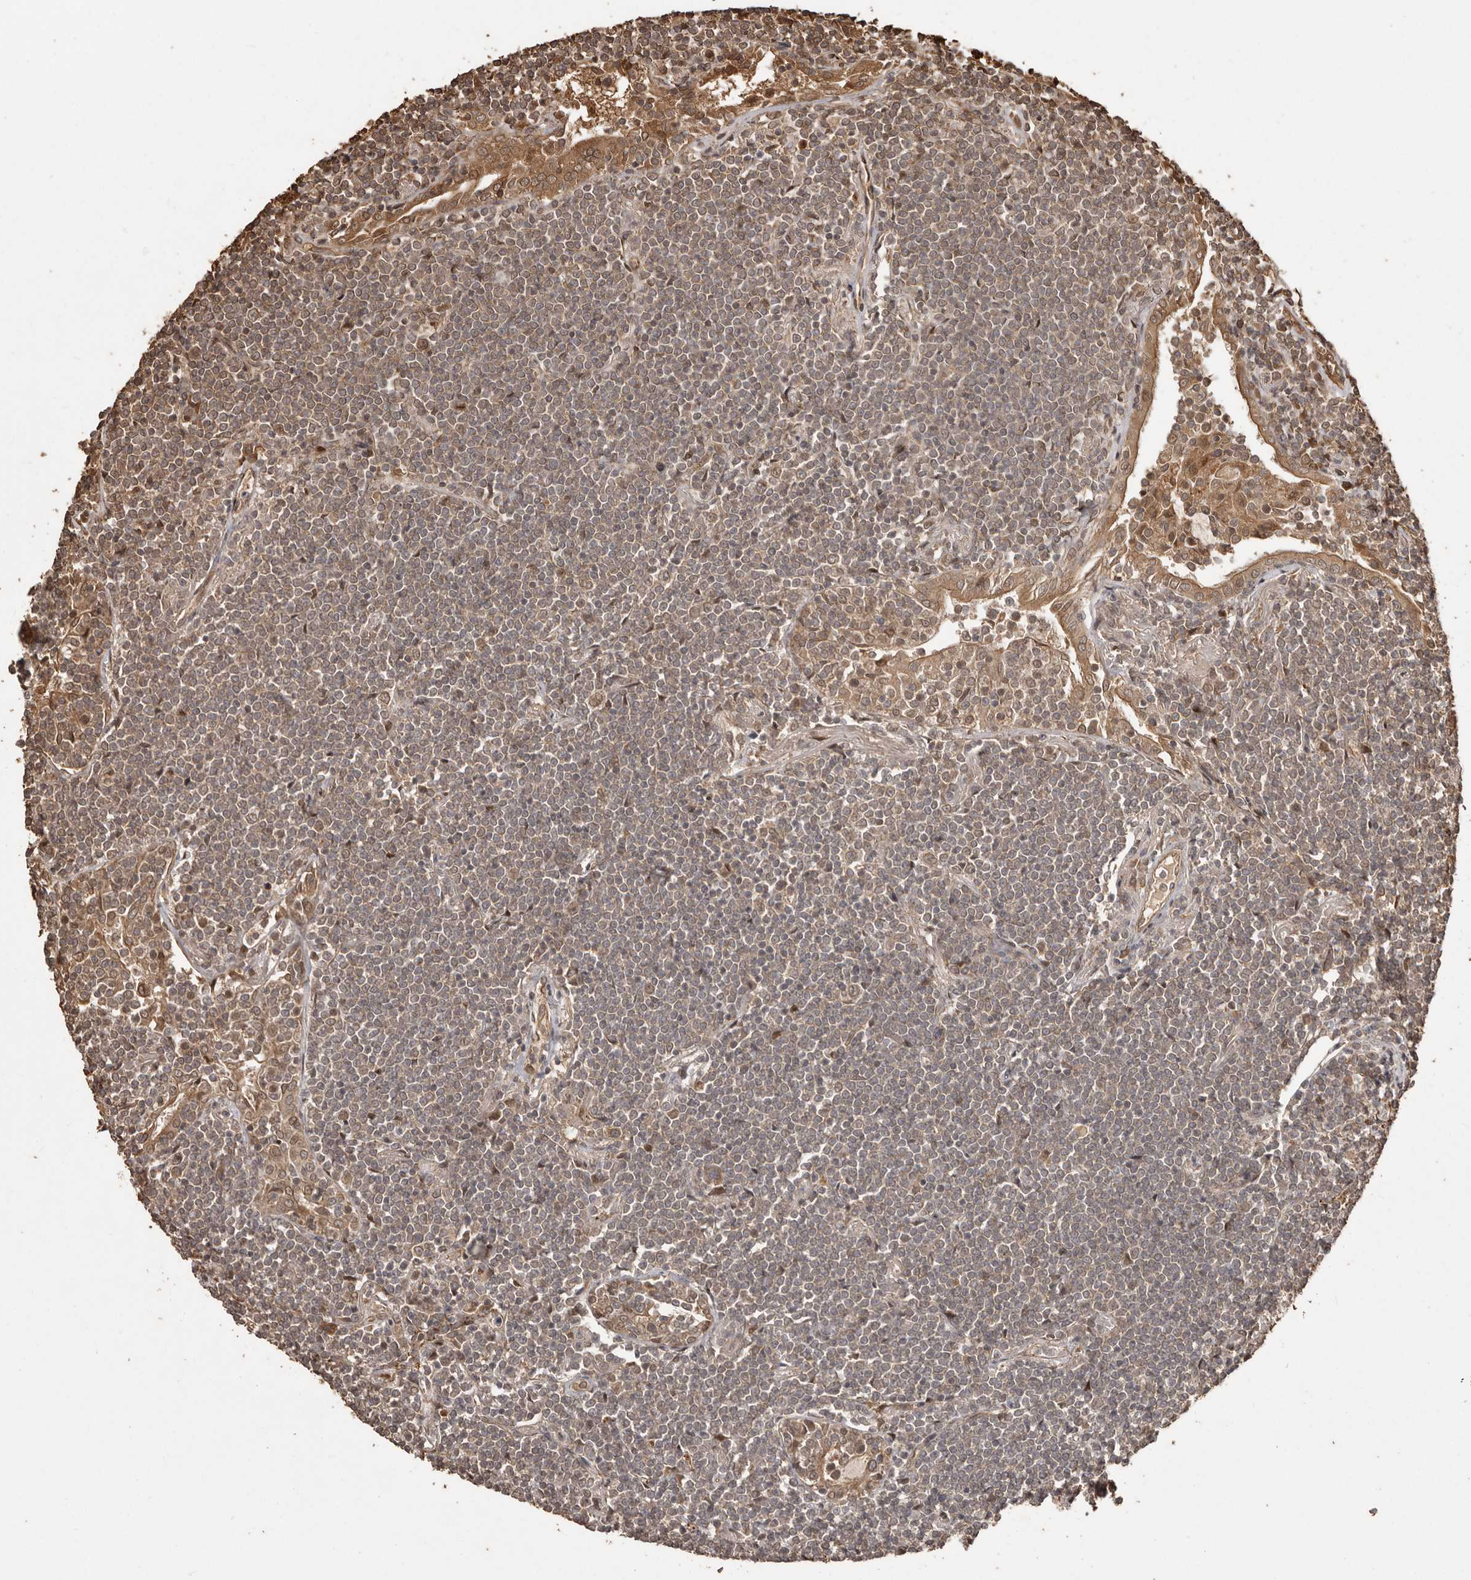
{"staining": {"intensity": "weak", "quantity": ">75%", "location": "cytoplasmic/membranous,nuclear"}, "tissue": "lymphoma", "cell_type": "Tumor cells", "image_type": "cancer", "snomed": [{"axis": "morphology", "description": "Malignant lymphoma, non-Hodgkin's type, Low grade"}, {"axis": "topography", "description": "Lung"}], "caption": "Immunohistochemical staining of human lymphoma exhibits weak cytoplasmic/membranous and nuclear protein staining in about >75% of tumor cells.", "gene": "NUP43", "patient": {"sex": "female", "age": 71}}